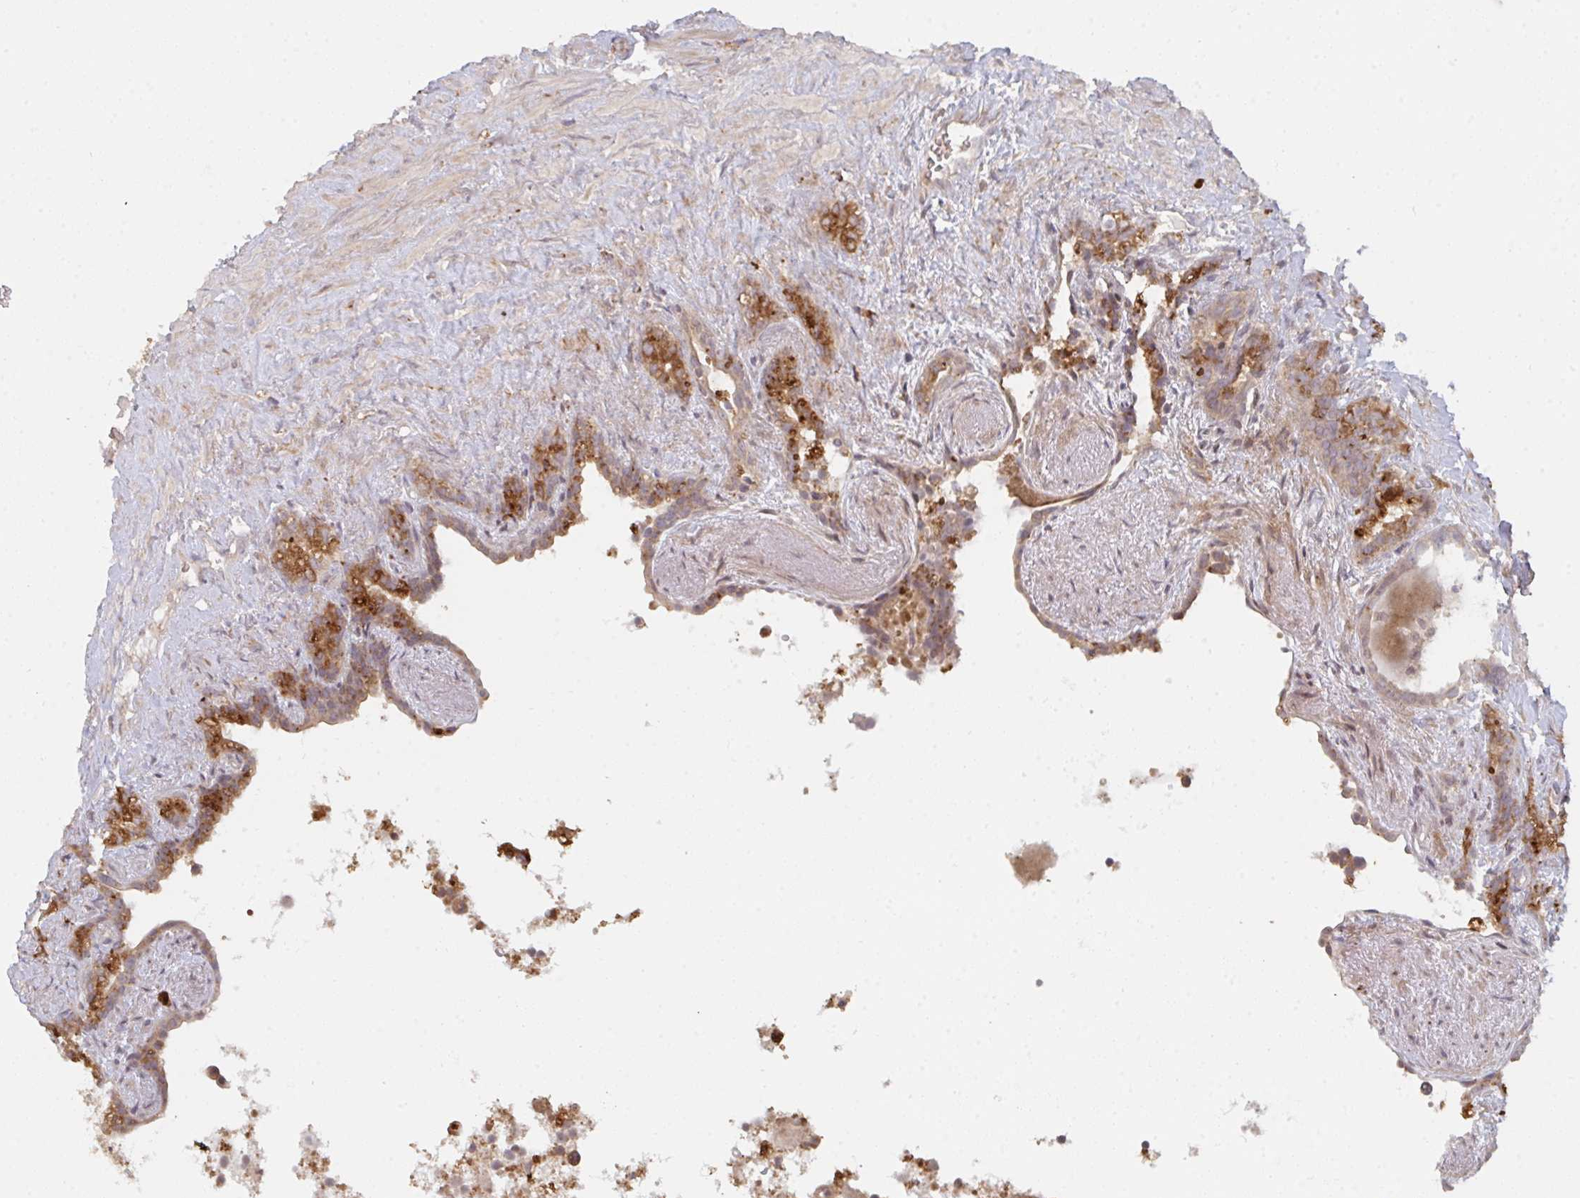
{"staining": {"intensity": "moderate", "quantity": ">75%", "location": "cytoplasmic/membranous"}, "tissue": "seminal vesicle", "cell_type": "Glandular cells", "image_type": "normal", "snomed": [{"axis": "morphology", "description": "Normal tissue, NOS"}, {"axis": "topography", "description": "Seminal veicle"}], "caption": "Immunohistochemical staining of normal human seminal vesicle demonstrates >75% levels of moderate cytoplasmic/membranous protein positivity in about >75% of glandular cells.", "gene": "DCST1", "patient": {"sex": "male", "age": 76}}